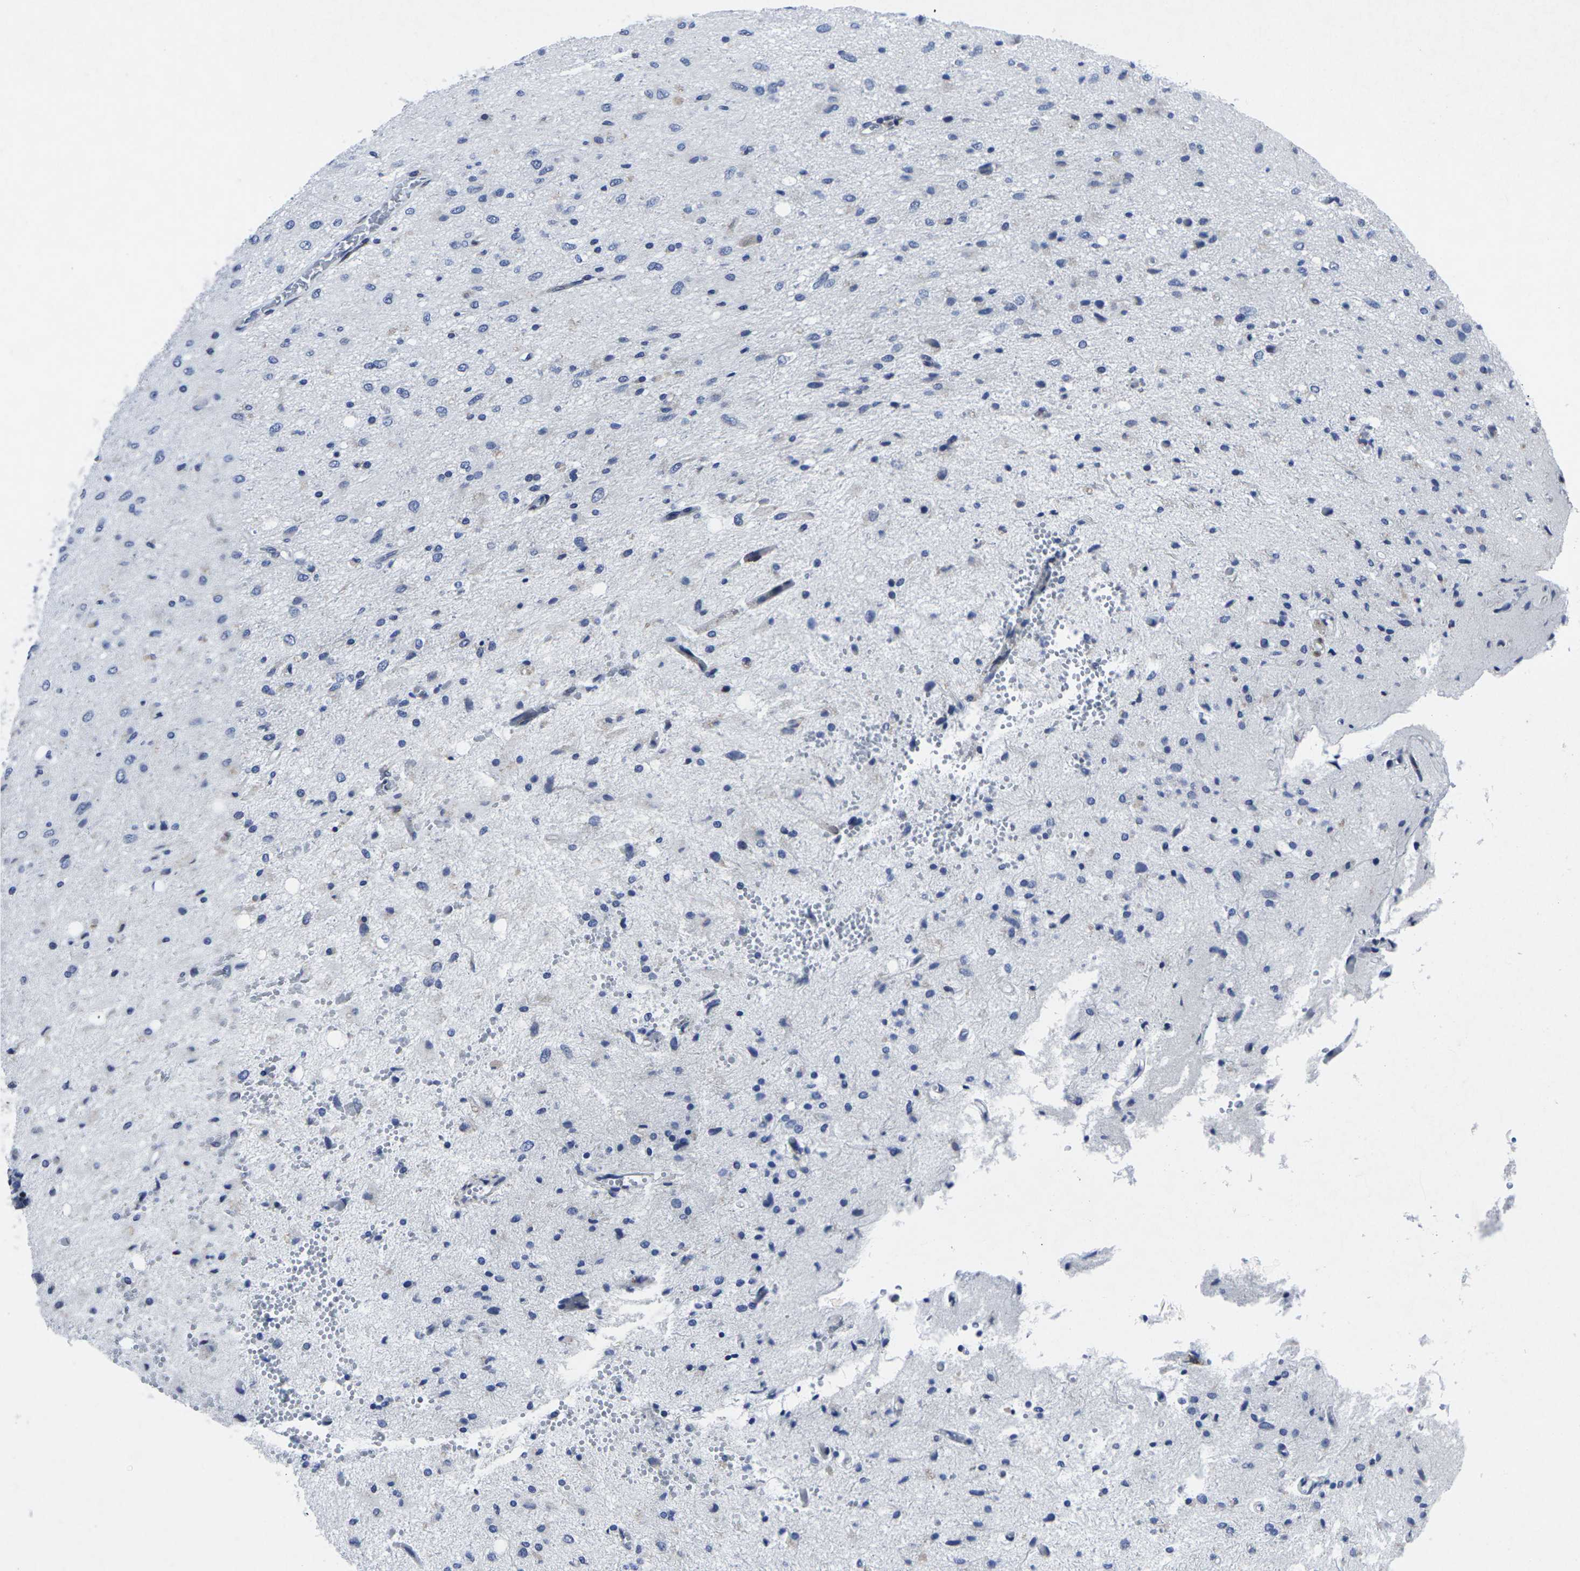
{"staining": {"intensity": "negative", "quantity": "none", "location": "none"}, "tissue": "glioma", "cell_type": "Tumor cells", "image_type": "cancer", "snomed": [{"axis": "morphology", "description": "Glioma, malignant, Low grade"}, {"axis": "topography", "description": "Brain"}], "caption": "The histopathology image reveals no significant expression in tumor cells of malignant low-grade glioma.", "gene": "RPN1", "patient": {"sex": "male", "age": 77}}